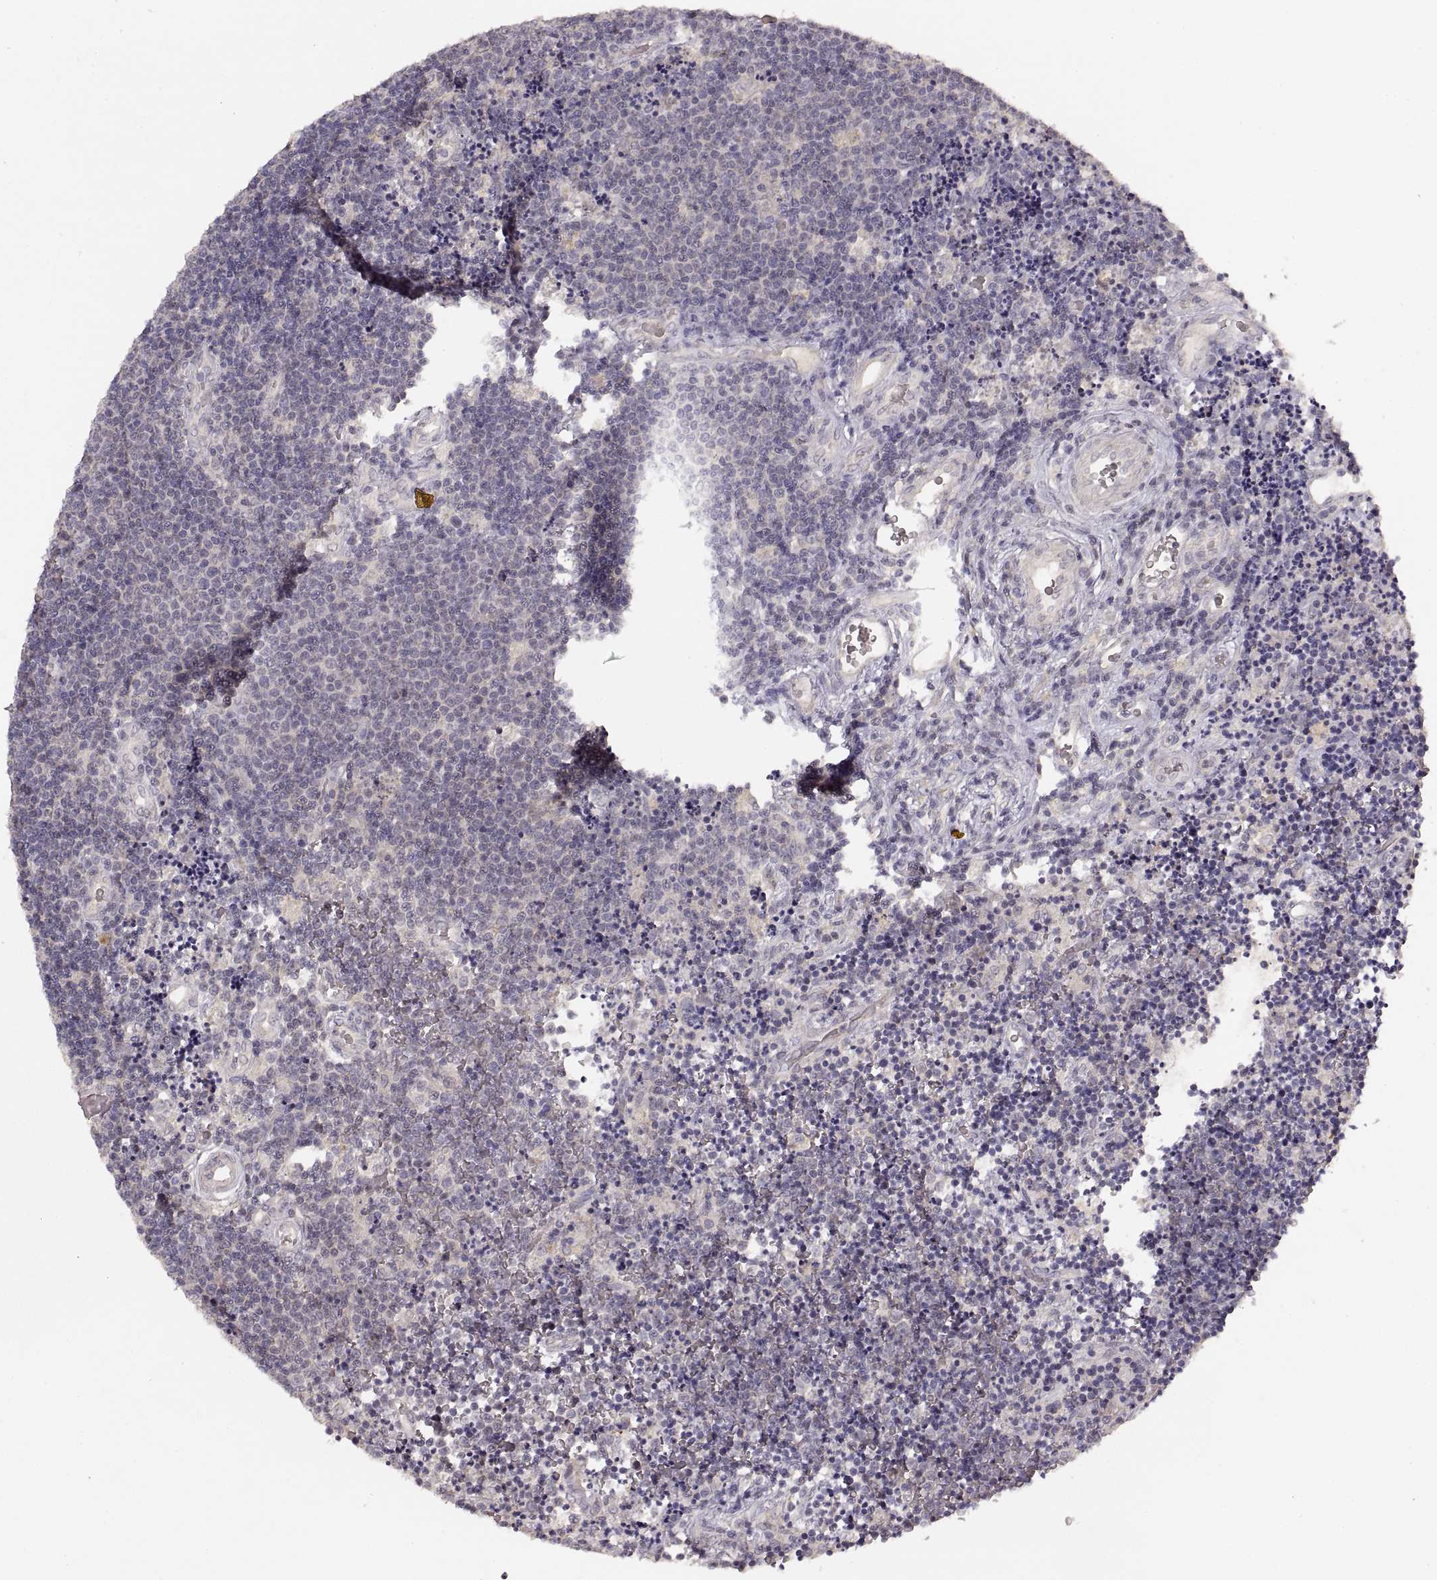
{"staining": {"intensity": "negative", "quantity": "none", "location": "none"}, "tissue": "lymphoma", "cell_type": "Tumor cells", "image_type": "cancer", "snomed": [{"axis": "morphology", "description": "Malignant lymphoma, non-Hodgkin's type, Low grade"}, {"axis": "topography", "description": "Brain"}], "caption": "An immunohistochemistry histopathology image of lymphoma is shown. There is no staining in tumor cells of lymphoma.", "gene": "LAMC2", "patient": {"sex": "female", "age": 66}}